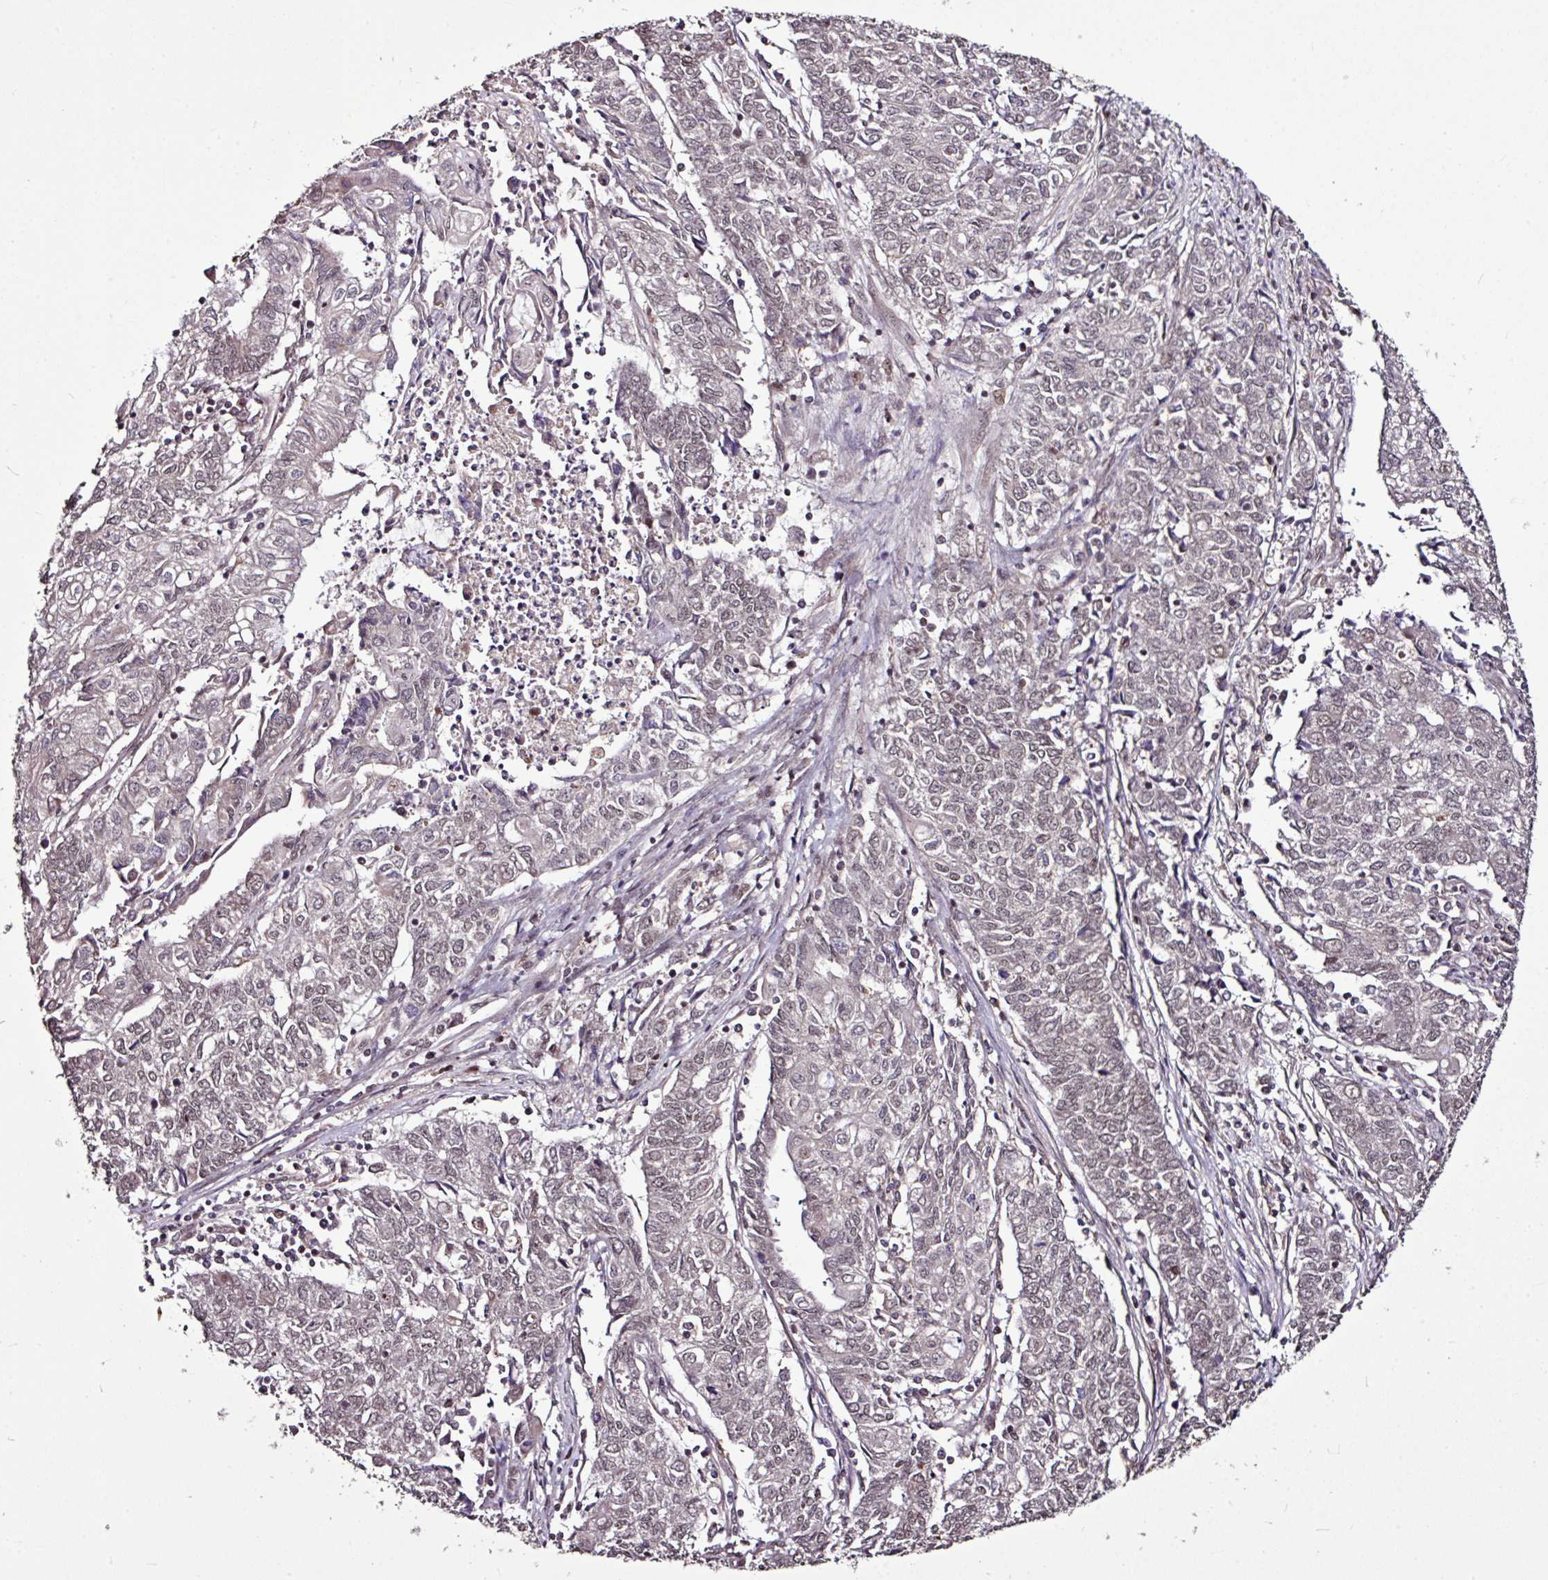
{"staining": {"intensity": "weak", "quantity": "25%-75%", "location": "nuclear"}, "tissue": "endometrial cancer", "cell_type": "Tumor cells", "image_type": "cancer", "snomed": [{"axis": "morphology", "description": "Adenocarcinoma, NOS"}, {"axis": "topography", "description": "Endometrium"}], "caption": "A histopathology image showing weak nuclear positivity in about 25%-75% of tumor cells in endometrial adenocarcinoma, as visualized by brown immunohistochemical staining.", "gene": "SKIC2", "patient": {"sex": "female", "age": 54}}